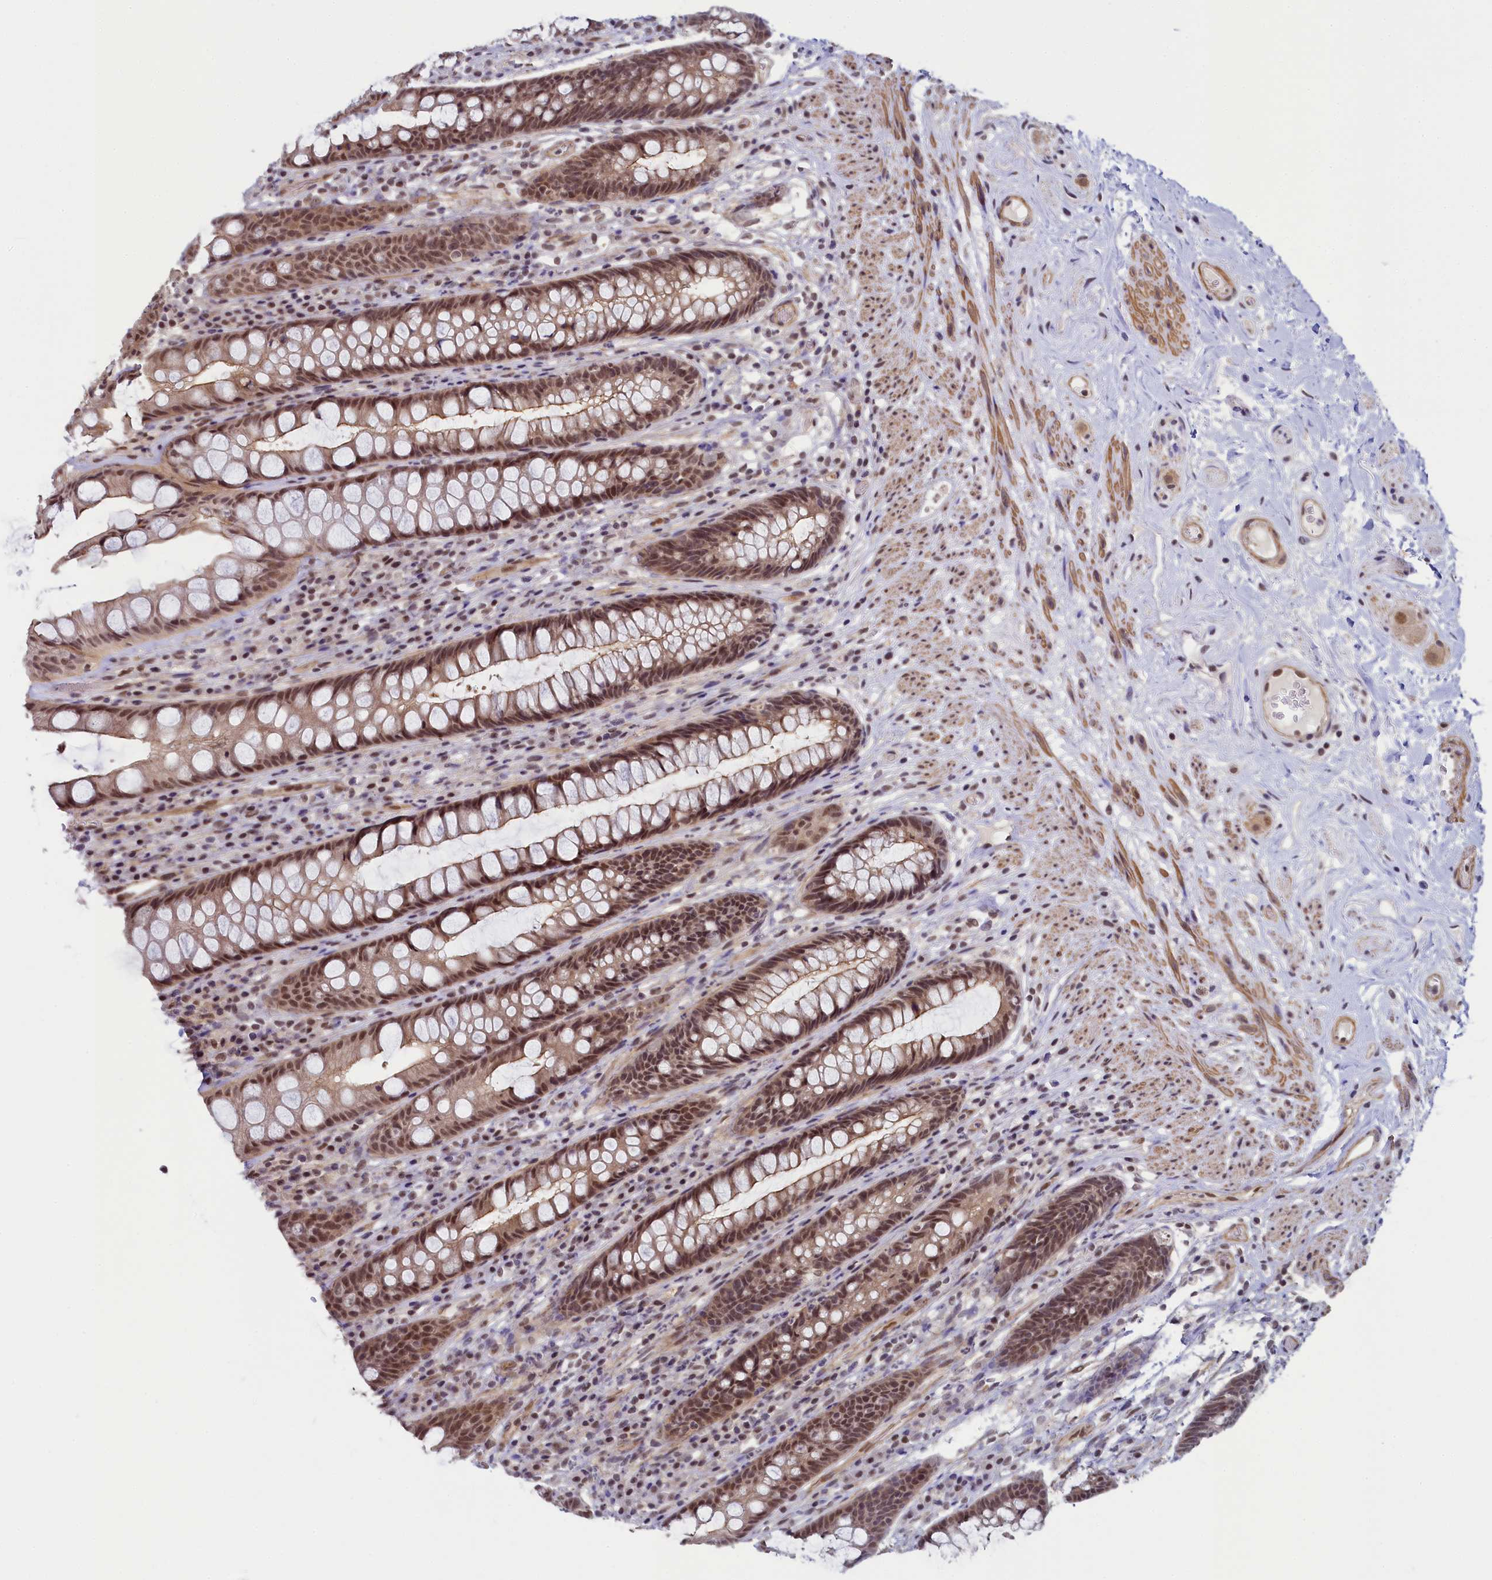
{"staining": {"intensity": "moderate", "quantity": ">75%", "location": "cytoplasmic/membranous,nuclear"}, "tissue": "rectum", "cell_type": "Glandular cells", "image_type": "normal", "snomed": [{"axis": "morphology", "description": "Normal tissue, NOS"}, {"axis": "topography", "description": "Rectum"}], "caption": "A photomicrograph of human rectum stained for a protein exhibits moderate cytoplasmic/membranous,nuclear brown staining in glandular cells.", "gene": "INTS14", "patient": {"sex": "male", "age": 74}}